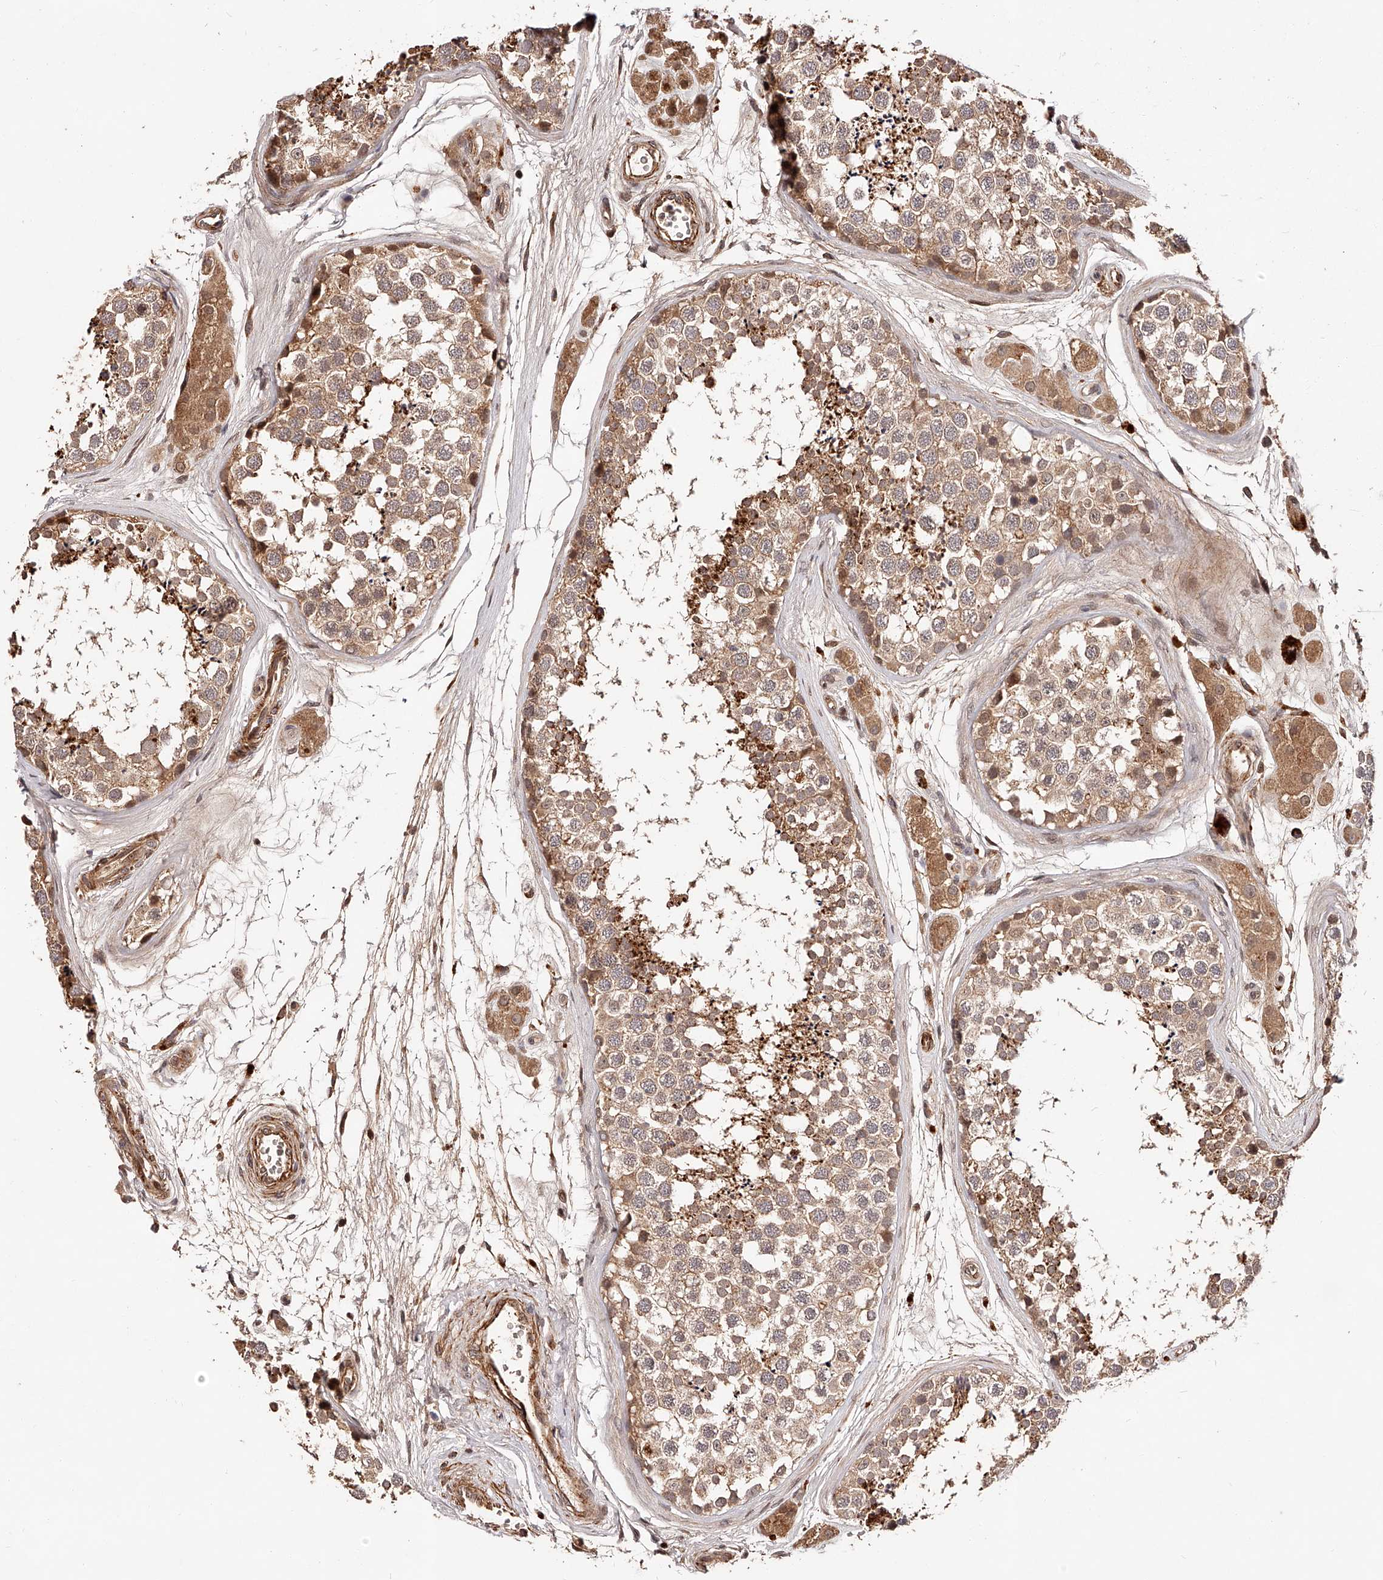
{"staining": {"intensity": "moderate", "quantity": ">75%", "location": "cytoplasmic/membranous"}, "tissue": "testis", "cell_type": "Cells in seminiferous ducts", "image_type": "normal", "snomed": [{"axis": "morphology", "description": "Normal tissue, NOS"}, {"axis": "topography", "description": "Testis"}], "caption": "DAB (3,3'-diaminobenzidine) immunohistochemical staining of unremarkable testis reveals moderate cytoplasmic/membranous protein expression in approximately >75% of cells in seminiferous ducts. (Stains: DAB (3,3'-diaminobenzidine) in brown, nuclei in blue, Microscopy: brightfield microscopy at high magnification).", "gene": "CUL7", "patient": {"sex": "male", "age": 56}}